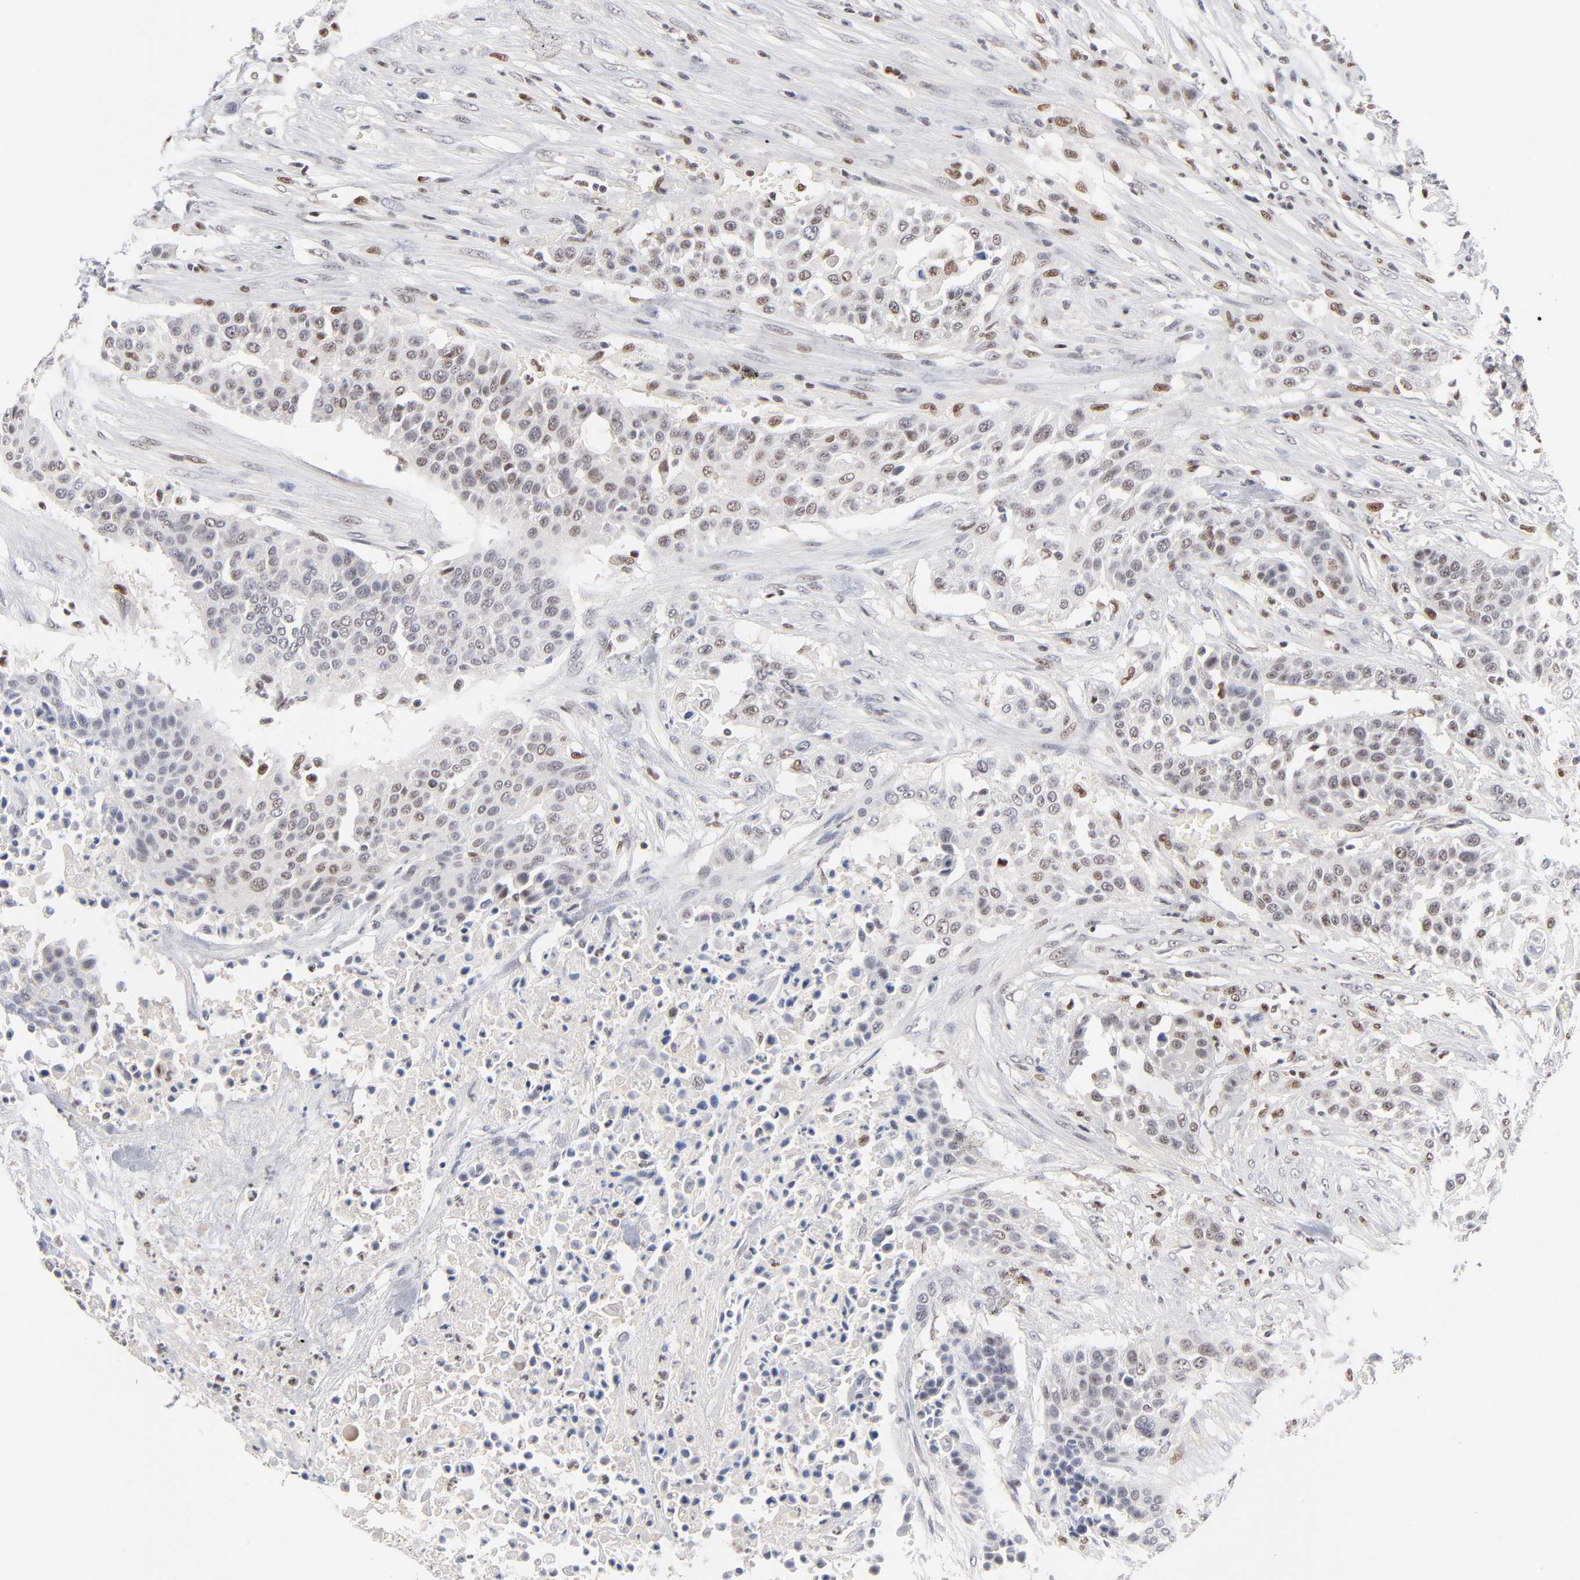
{"staining": {"intensity": "weak", "quantity": "25%-75%", "location": "nuclear"}, "tissue": "urothelial cancer", "cell_type": "Tumor cells", "image_type": "cancer", "snomed": [{"axis": "morphology", "description": "Urothelial carcinoma, High grade"}, {"axis": "topography", "description": "Urinary bladder"}], "caption": "IHC of high-grade urothelial carcinoma displays low levels of weak nuclear expression in approximately 25%-75% of tumor cells.", "gene": "MAX", "patient": {"sex": "male", "age": 74}}